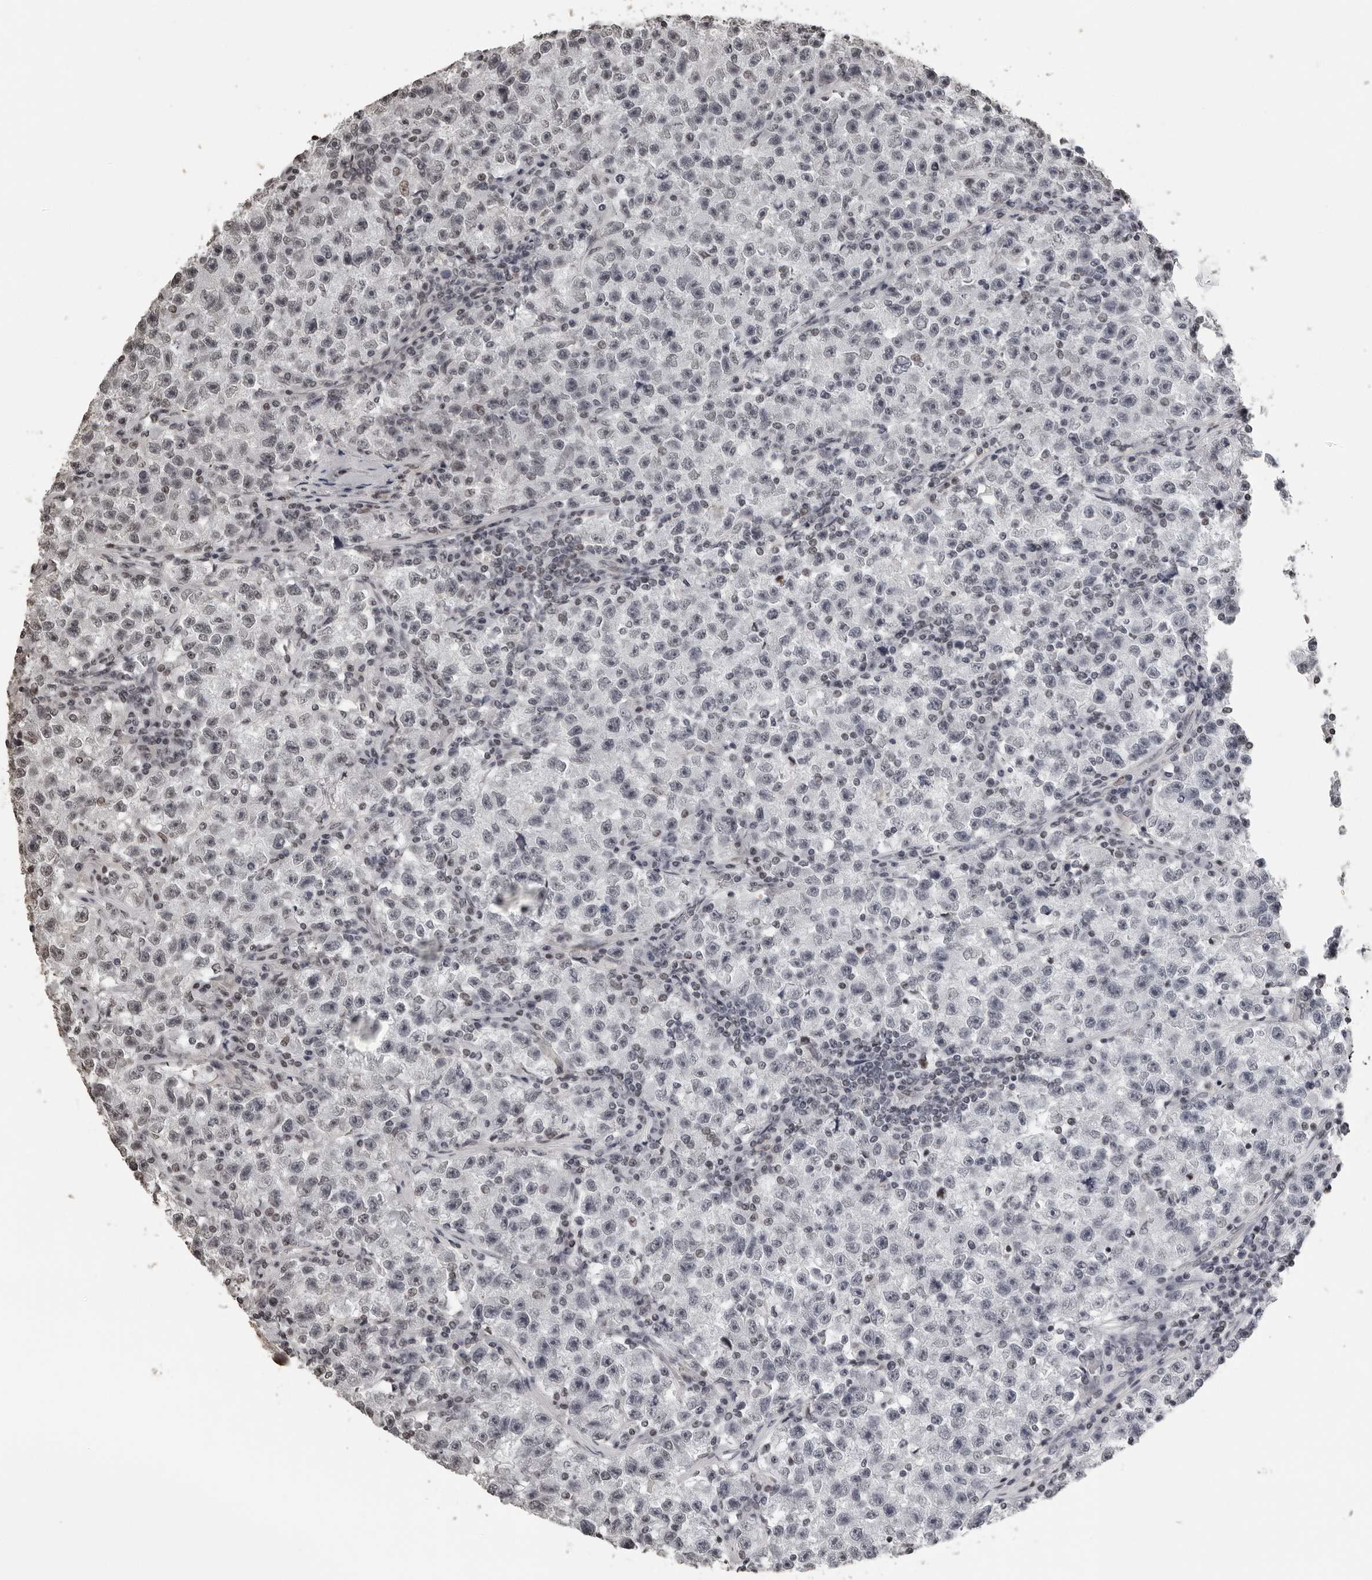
{"staining": {"intensity": "negative", "quantity": "none", "location": "none"}, "tissue": "testis cancer", "cell_type": "Tumor cells", "image_type": "cancer", "snomed": [{"axis": "morphology", "description": "Seminoma, NOS"}, {"axis": "topography", "description": "Testis"}], "caption": "Seminoma (testis) was stained to show a protein in brown. There is no significant staining in tumor cells.", "gene": "ORC1", "patient": {"sex": "male", "age": 22}}